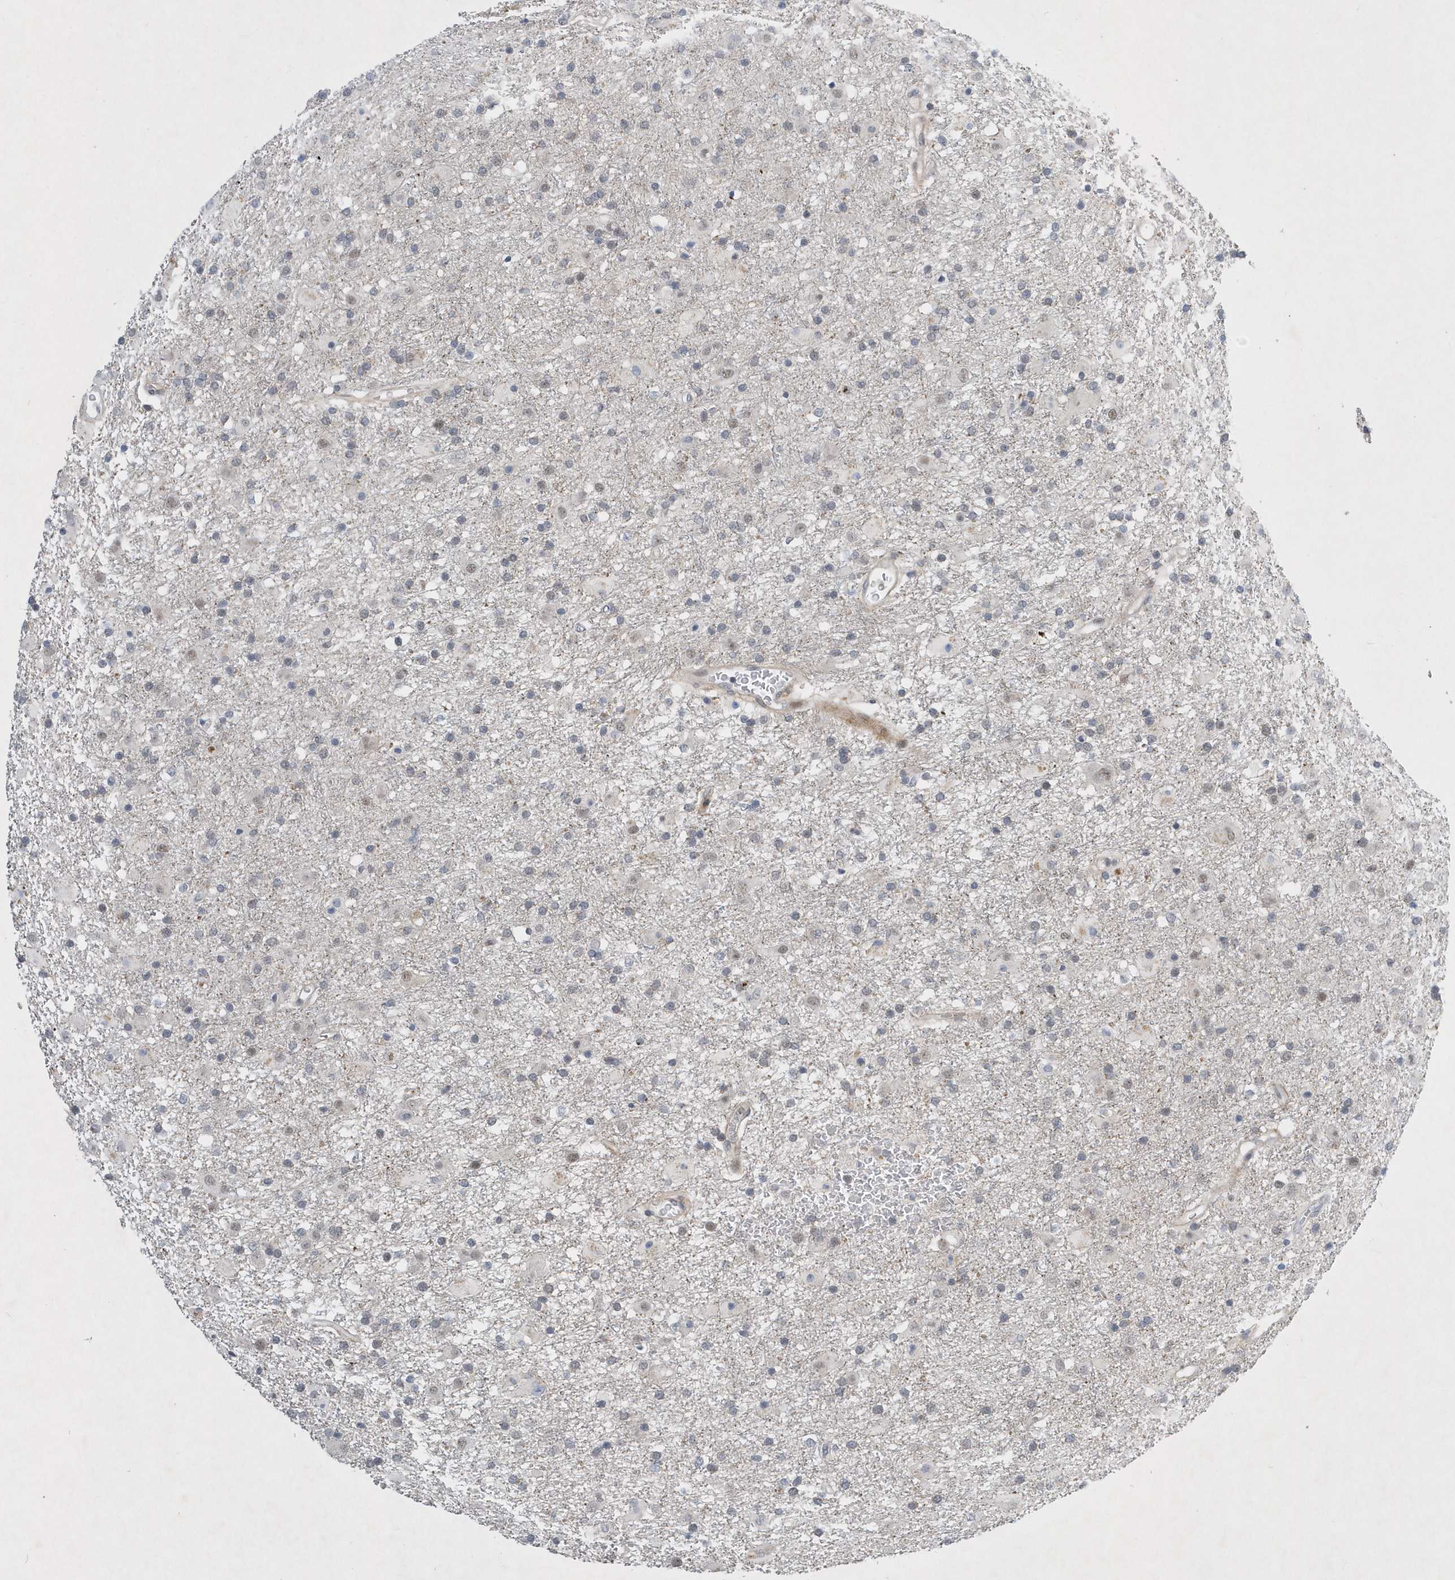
{"staining": {"intensity": "weak", "quantity": "<25%", "location": "nuclear"}, "tissue": "glioma", "cell_type": "Tumor cells", "image_type": "cancer", "snomed": [{"axis": "morphology", "description": "Glioma, malignant, Low grade"}, {"axis": "topography", "description": "Brain"}], "caption": "Tumor cells are negative for protein expression in human glioma.", "gene": "FAM217A", "patient": {"sex": "male", "age": 65}}